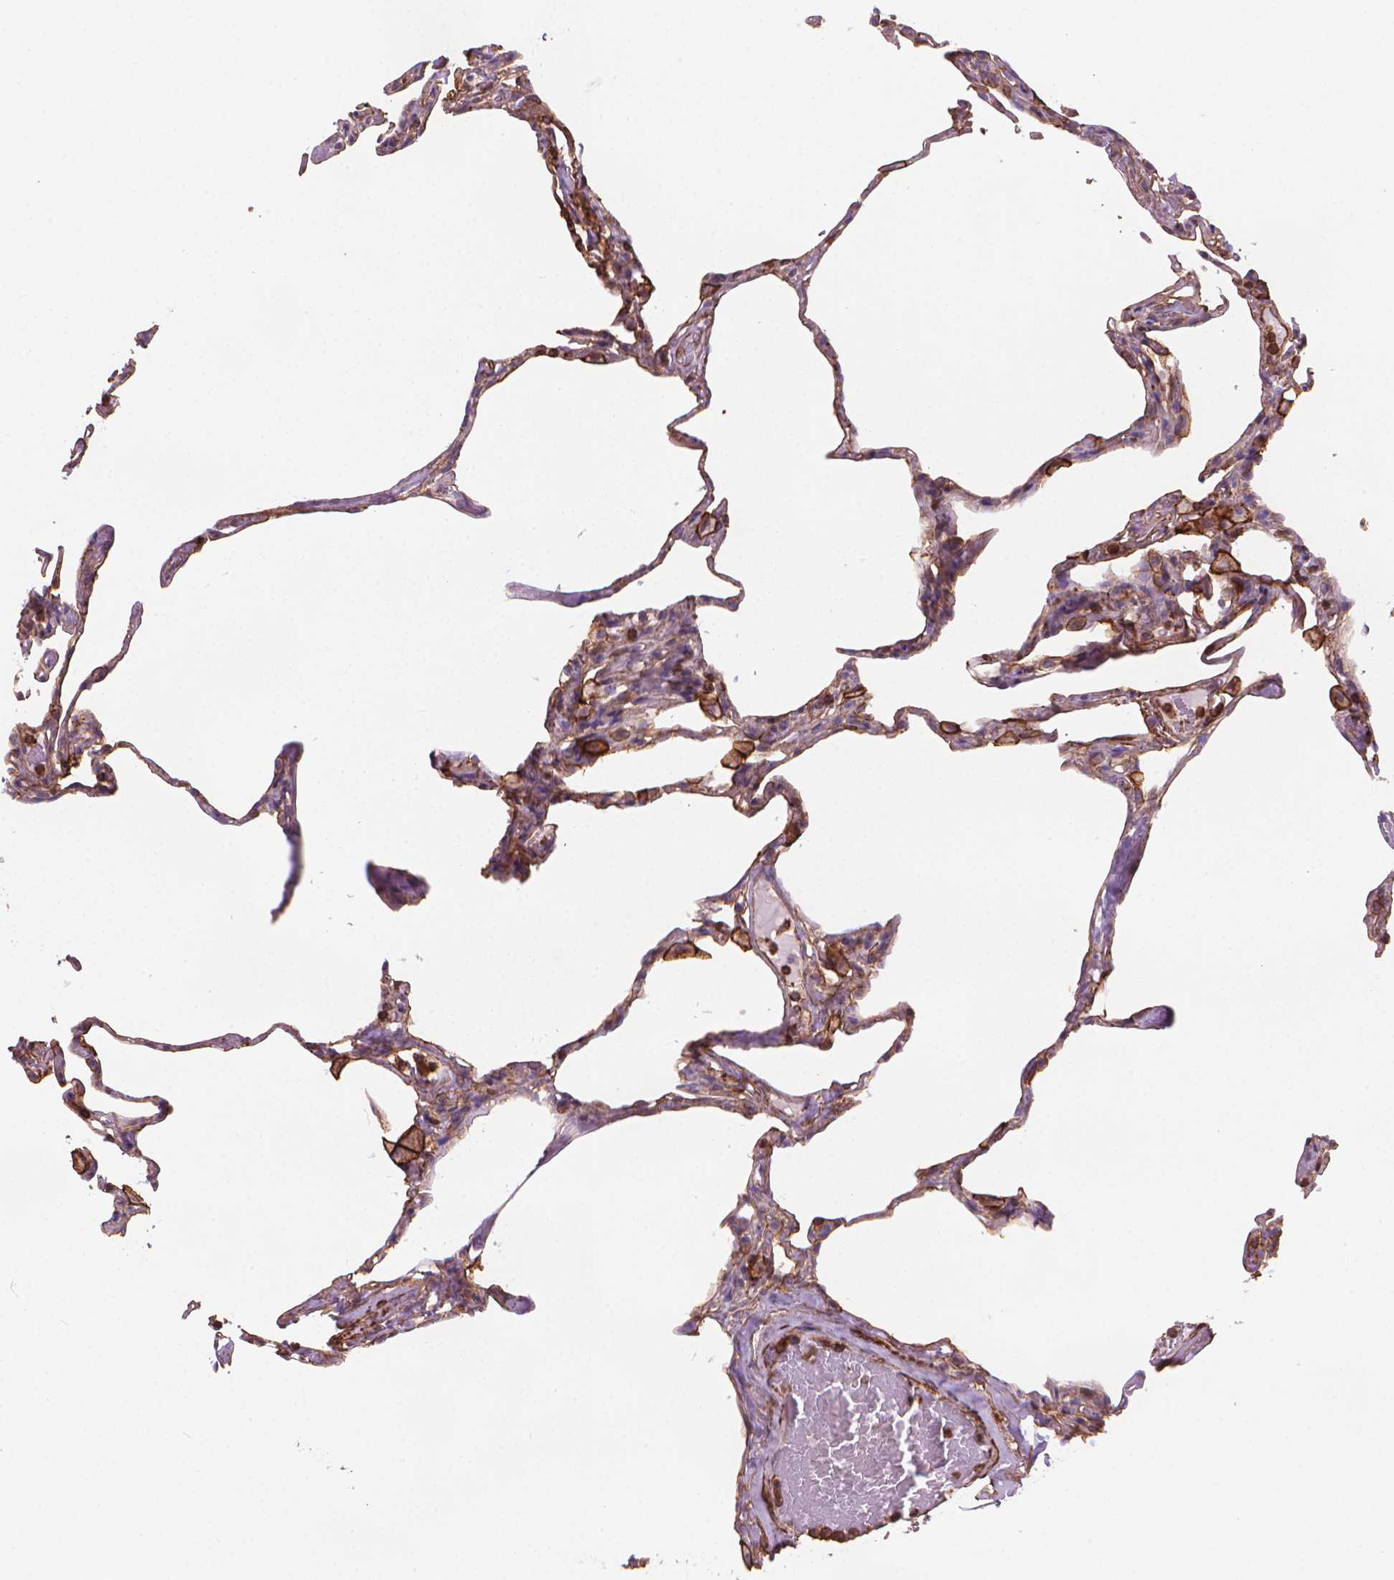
{"staining": {"intensity": "moderate", "quantity": "25%-75%", "location": "cytoplasmic/membranous"}, "tissue": "lung", "cell_type": "Alveolar cells", "image_type": "normal", "snomed": [{"axis": "morphology", "description": "Normal tissue, NOS"}, {"axis": "topography", "description": "Lung"}], "caption": "An immunohistochemistry image of unremarkable tissue is shown. Protein staining in brown highlights moderate cytoplasmic/membranous positivity in lung within alveolar cells.", "gene": "PATJ", "patient": {"sex": "male", "age": 65}}